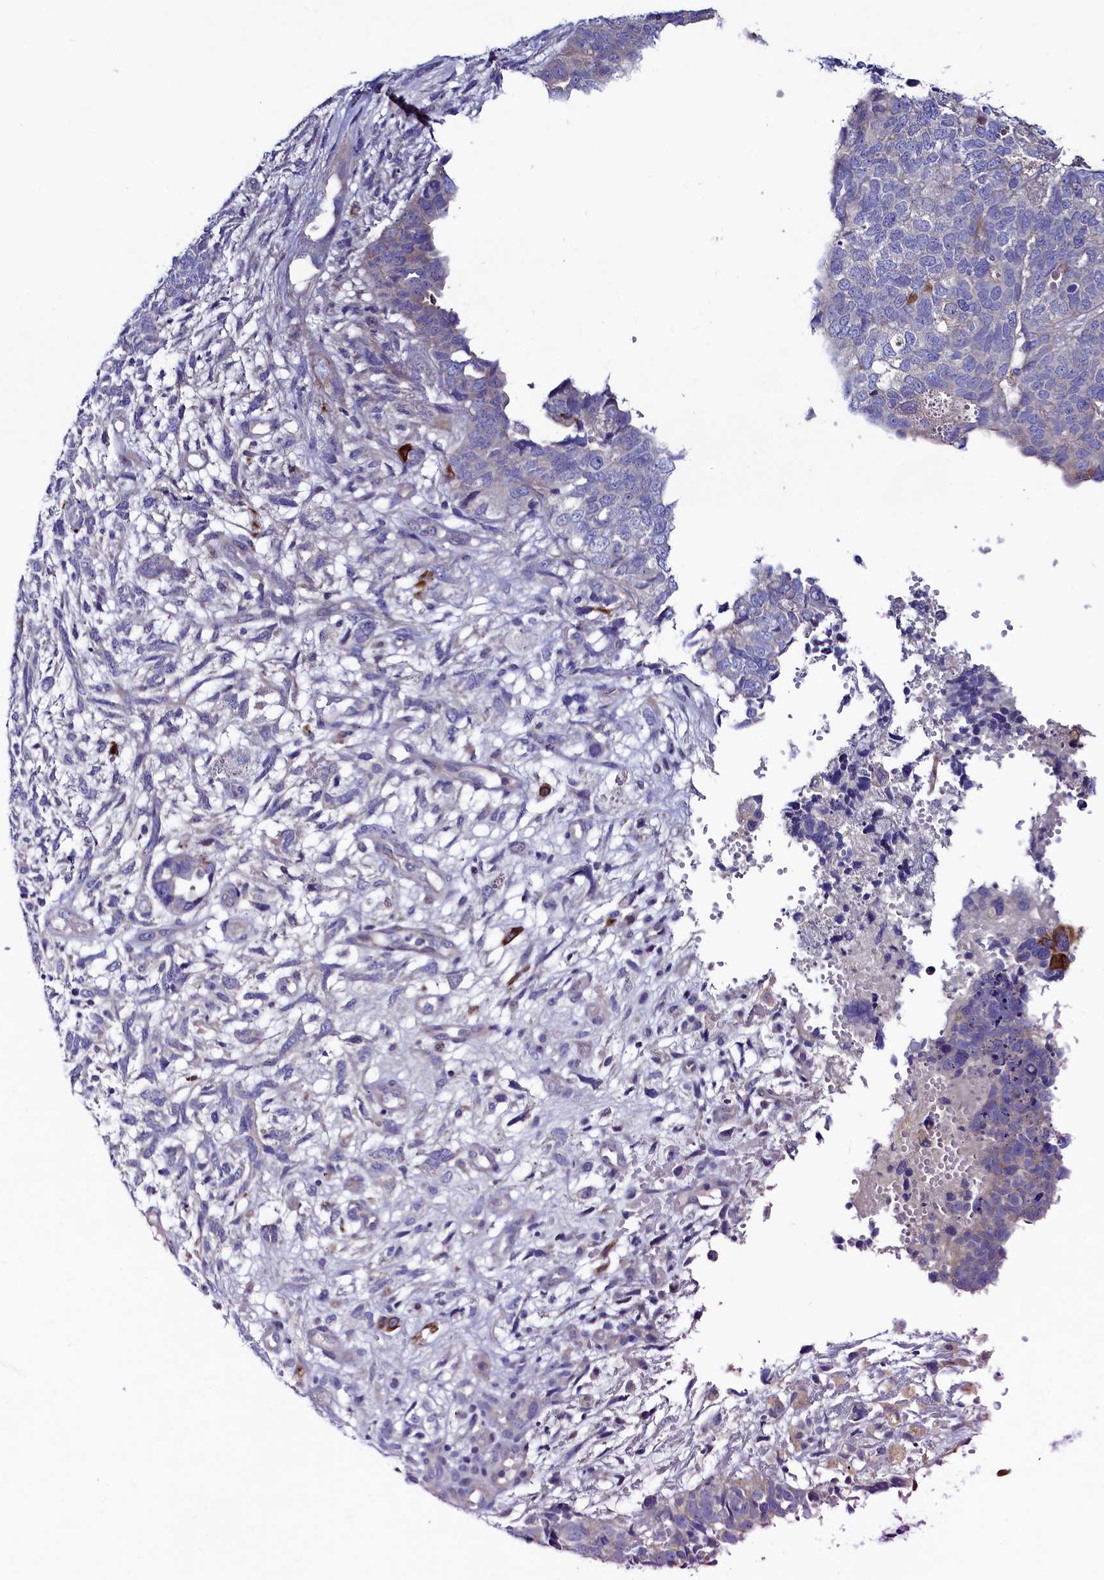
{"staining": {"intensity": "negative", "quantity": "none", "location": "none"}, "tissue": "cervical cancer", "cell_type": "Tumor cells", "image_type": "cancer", "snomed": [{"axis": "morphology", "description": "Squamous cell carcinoma, NOS"}, {"axis": "topography", "description": "Cervix"}], "caption": "A high-resolution image shows IHC staining of cervical cancer (squamous cell carcinoma), which exhibits no significant expression in tumor cells.", "gene": "ASTE1", "patient": {"sex": "female", "age": 63}}